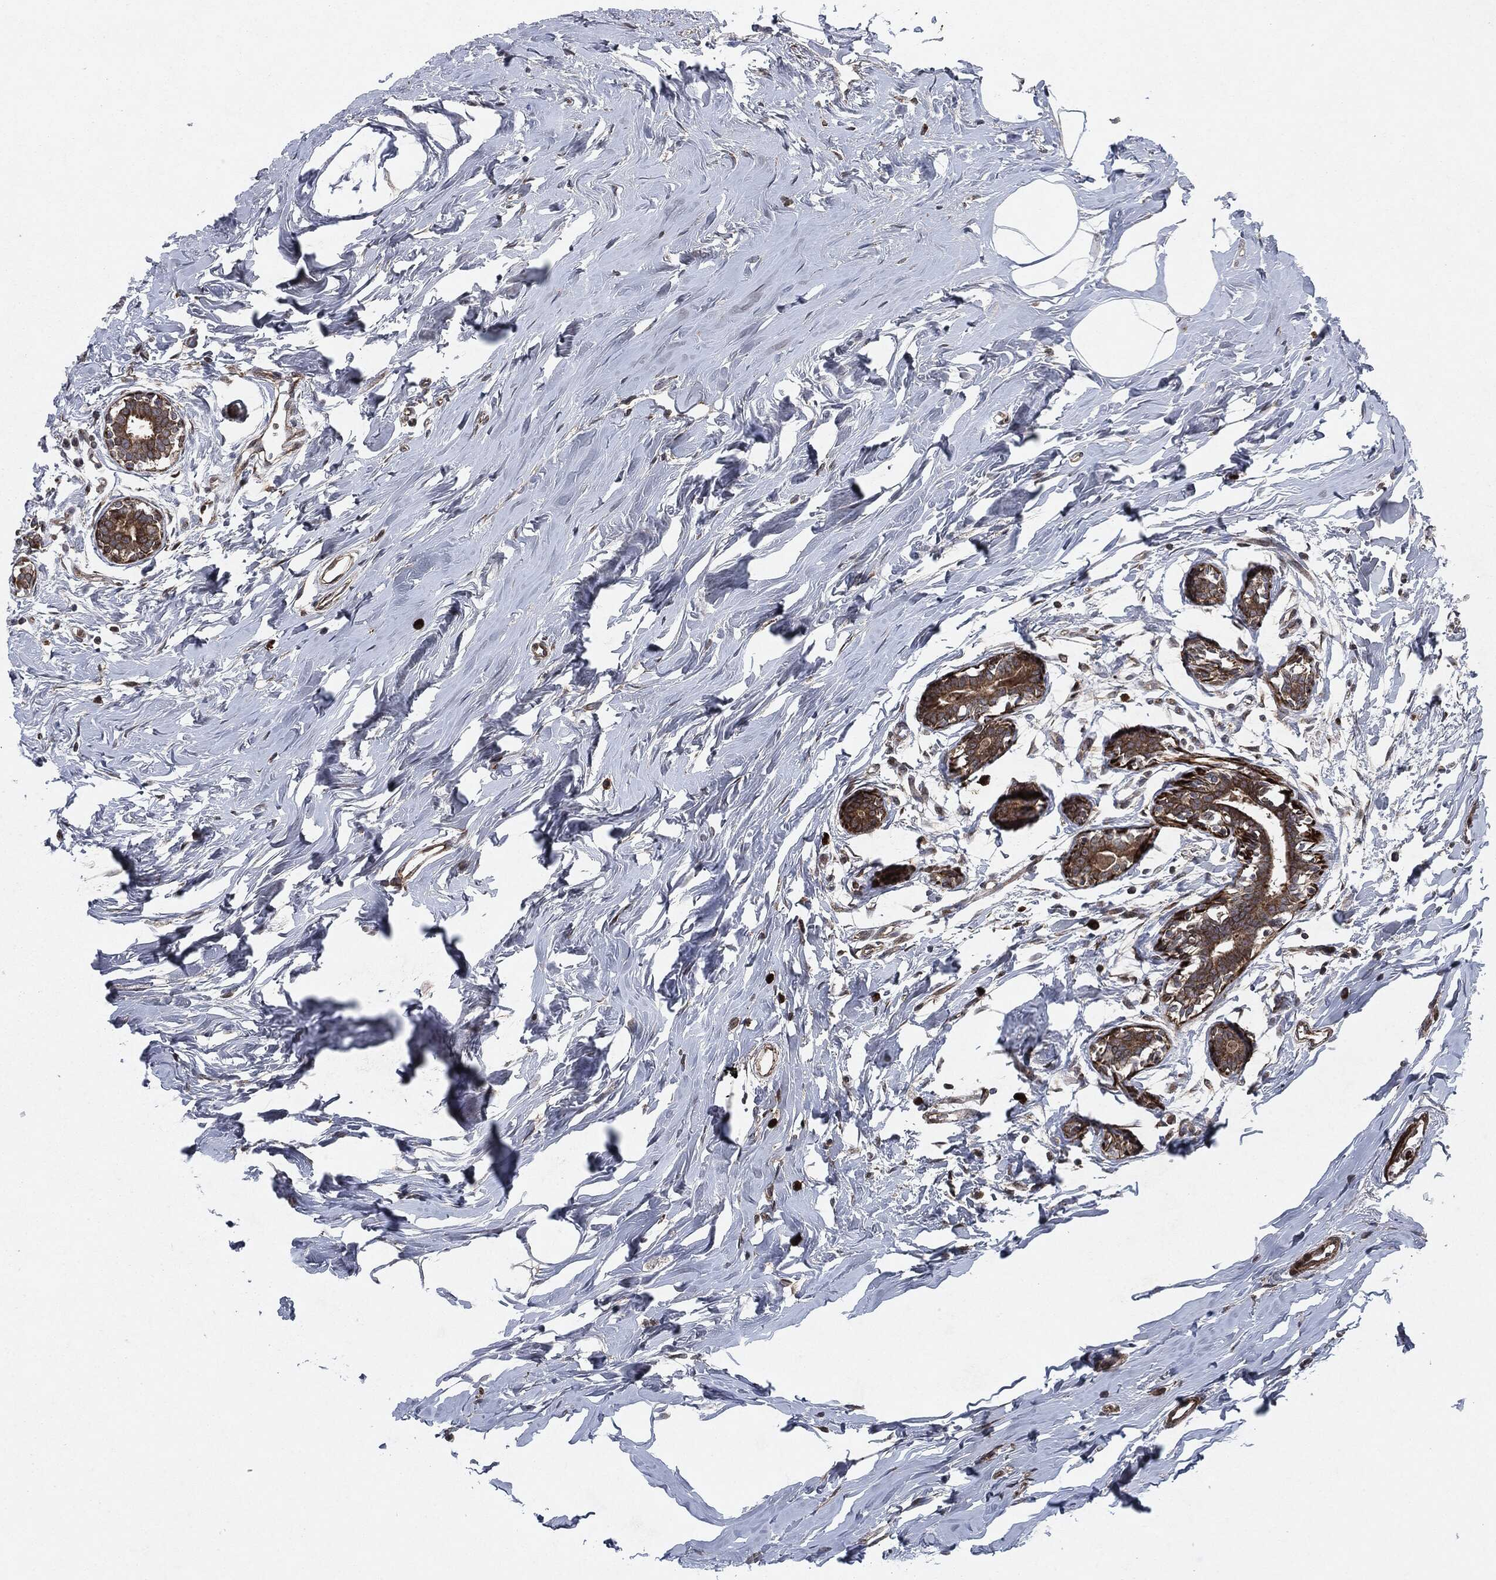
{"staining": {"intensity": "negative", "quantity": "none", "location": "none"}, "tissue": "breast", "cell_type": "Adipocytes", "image_type": "normal", "snomed": [{"axis": "morphology", "description": "Normal tissue, NOS"}, {"axis": "morphology", "description": "Lobular carcinoma, in situ"}, {"axis": "topography", "description": "Breast"}], "caption": "Immunohistochemistry histopathology image of benign breast: human breast stained with DAB displays no significant protein staining in adipocytes. (Brightfield microscopy of DAB IHC at high magnification).", "gene": "RAF1", "patient": {"sex": "female", "age": 35}}